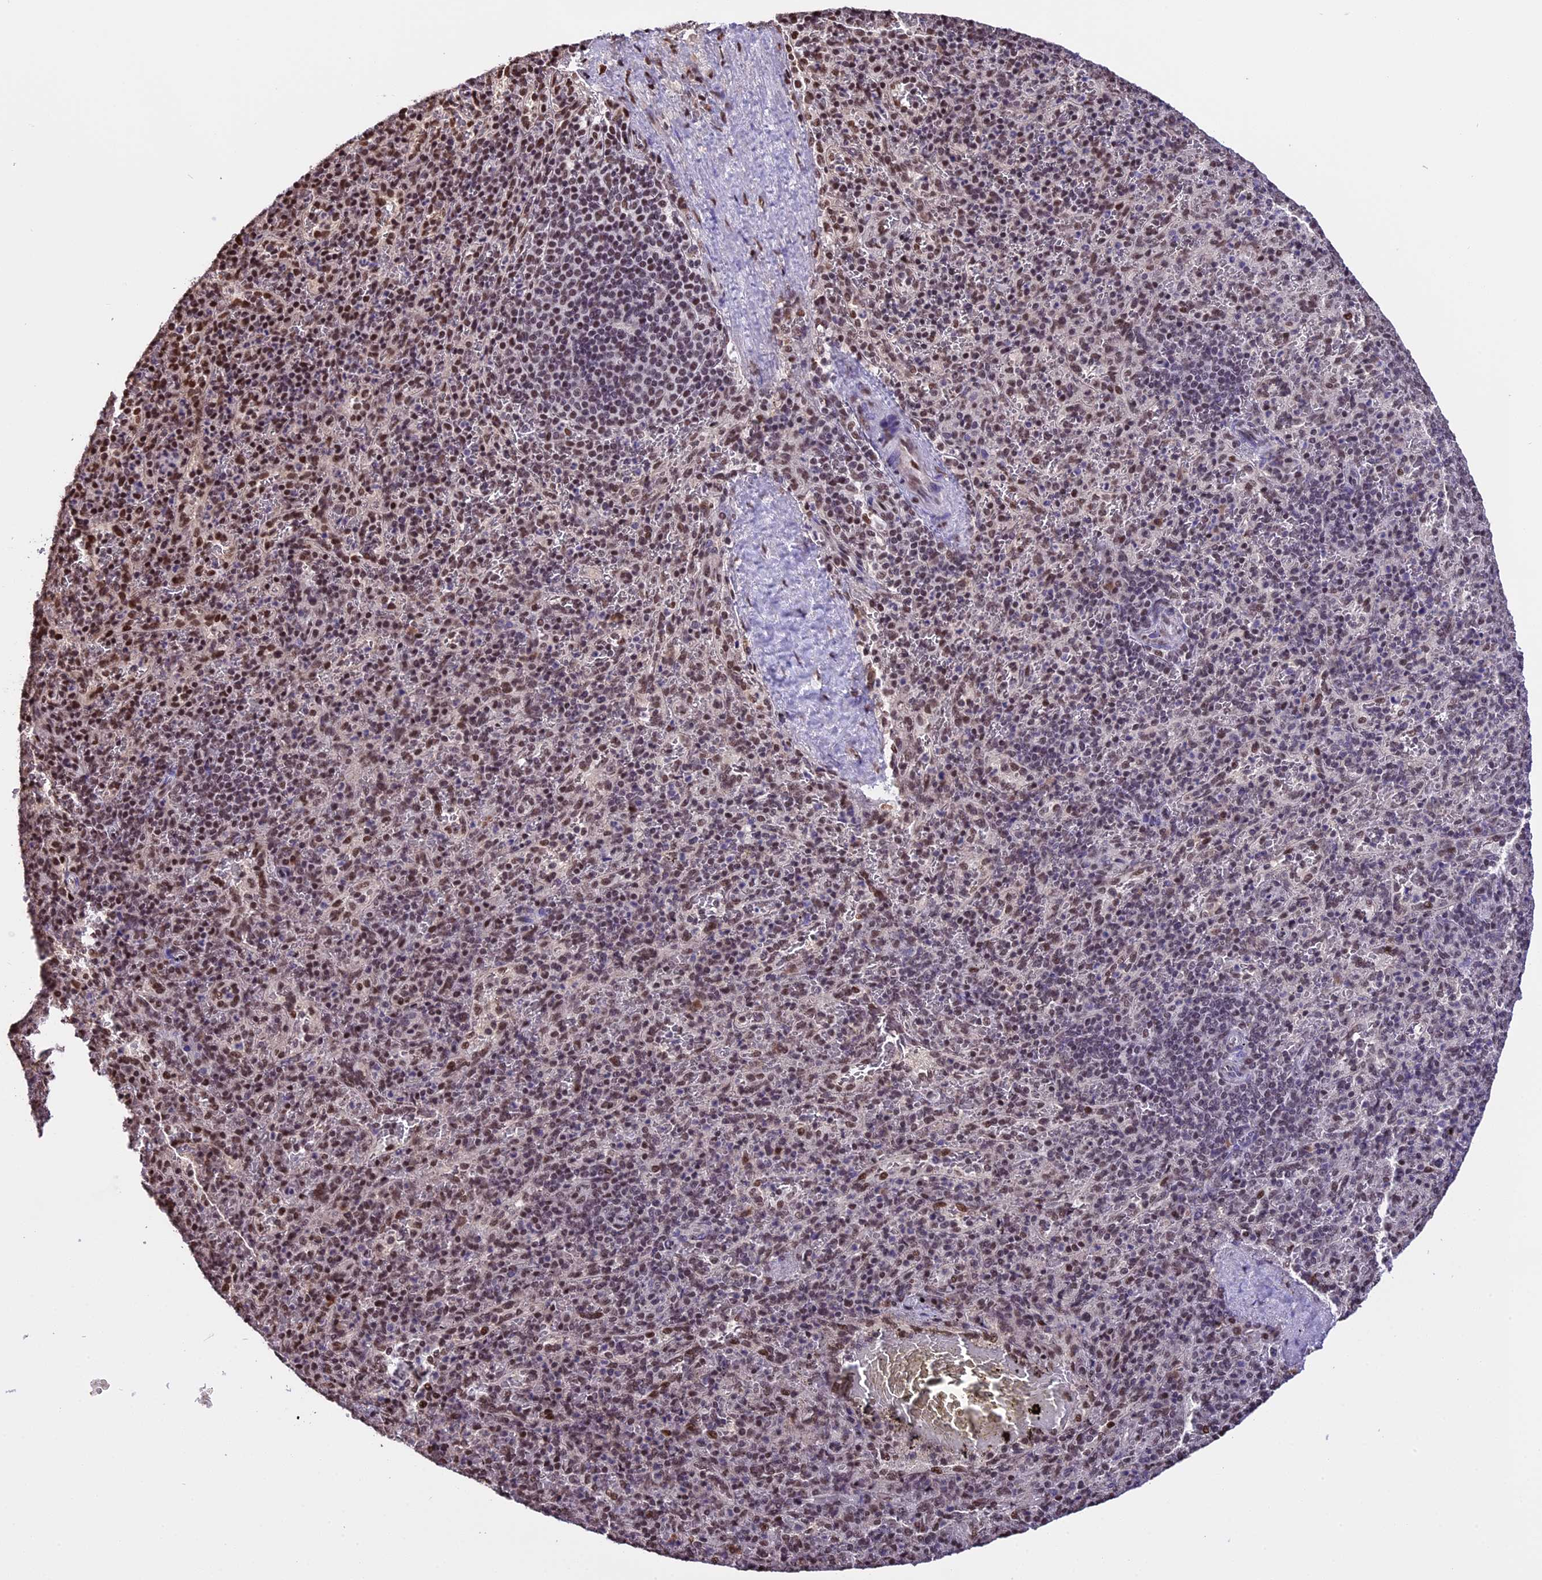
{"staining": {"intensity": "moderate", "quantity": ">75%", "location": "nuclear"}, "tissue": "spleen", "cell_type": "Cells in red pulp", "image_type": "normal", "snomed": [{"axis": "morphology", "description": "Normal tissue, NOS"}, {"axis": "topography", "description": "Spleen"}], "caption": "Spleen stained with immunohistochemistry reveals moderate nuclear staining in about >75% of cells in red pulp. (DAB IHC, brown staining for protein, blue staining for nuclei).", "gene": "POLR3E", "patient": {"sex": "male", "age": 82}}